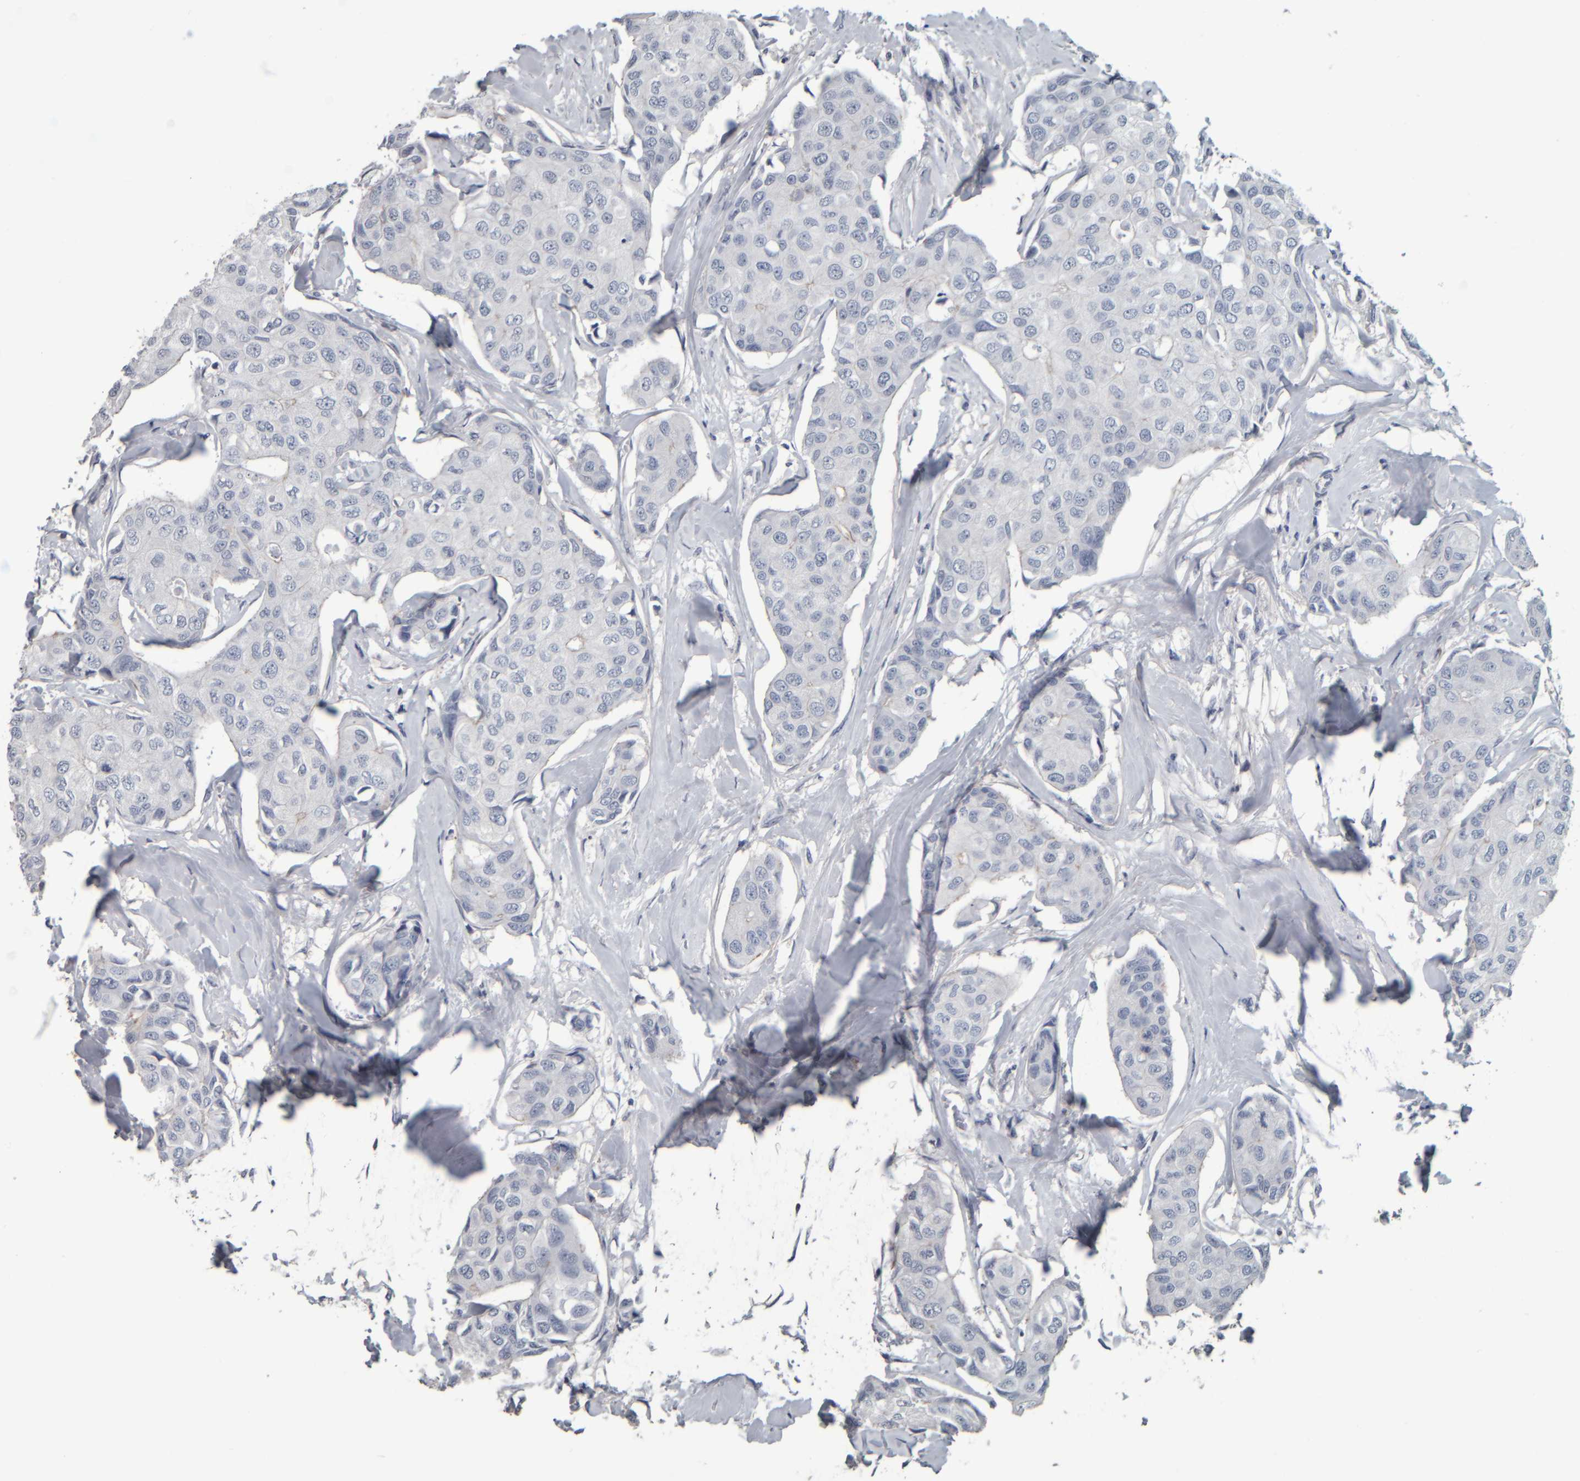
{"staining": {"intensity": "negative", "quantity": "none", "location": "none"}, "tissue": "breast cancer", "cell_type": "Tumor cells", "image_type": "cancer", "snomed": [{"axis": "morphology", "description": "Duct carcinoma"}, {"axis": "topography", "description": "Breast"}], "caption": "Tumor cells show no significant staining in breast invasive ductal carcinoma.", "gene": "CAVIN4", "patient": {"sex": "female", "age": 80}}